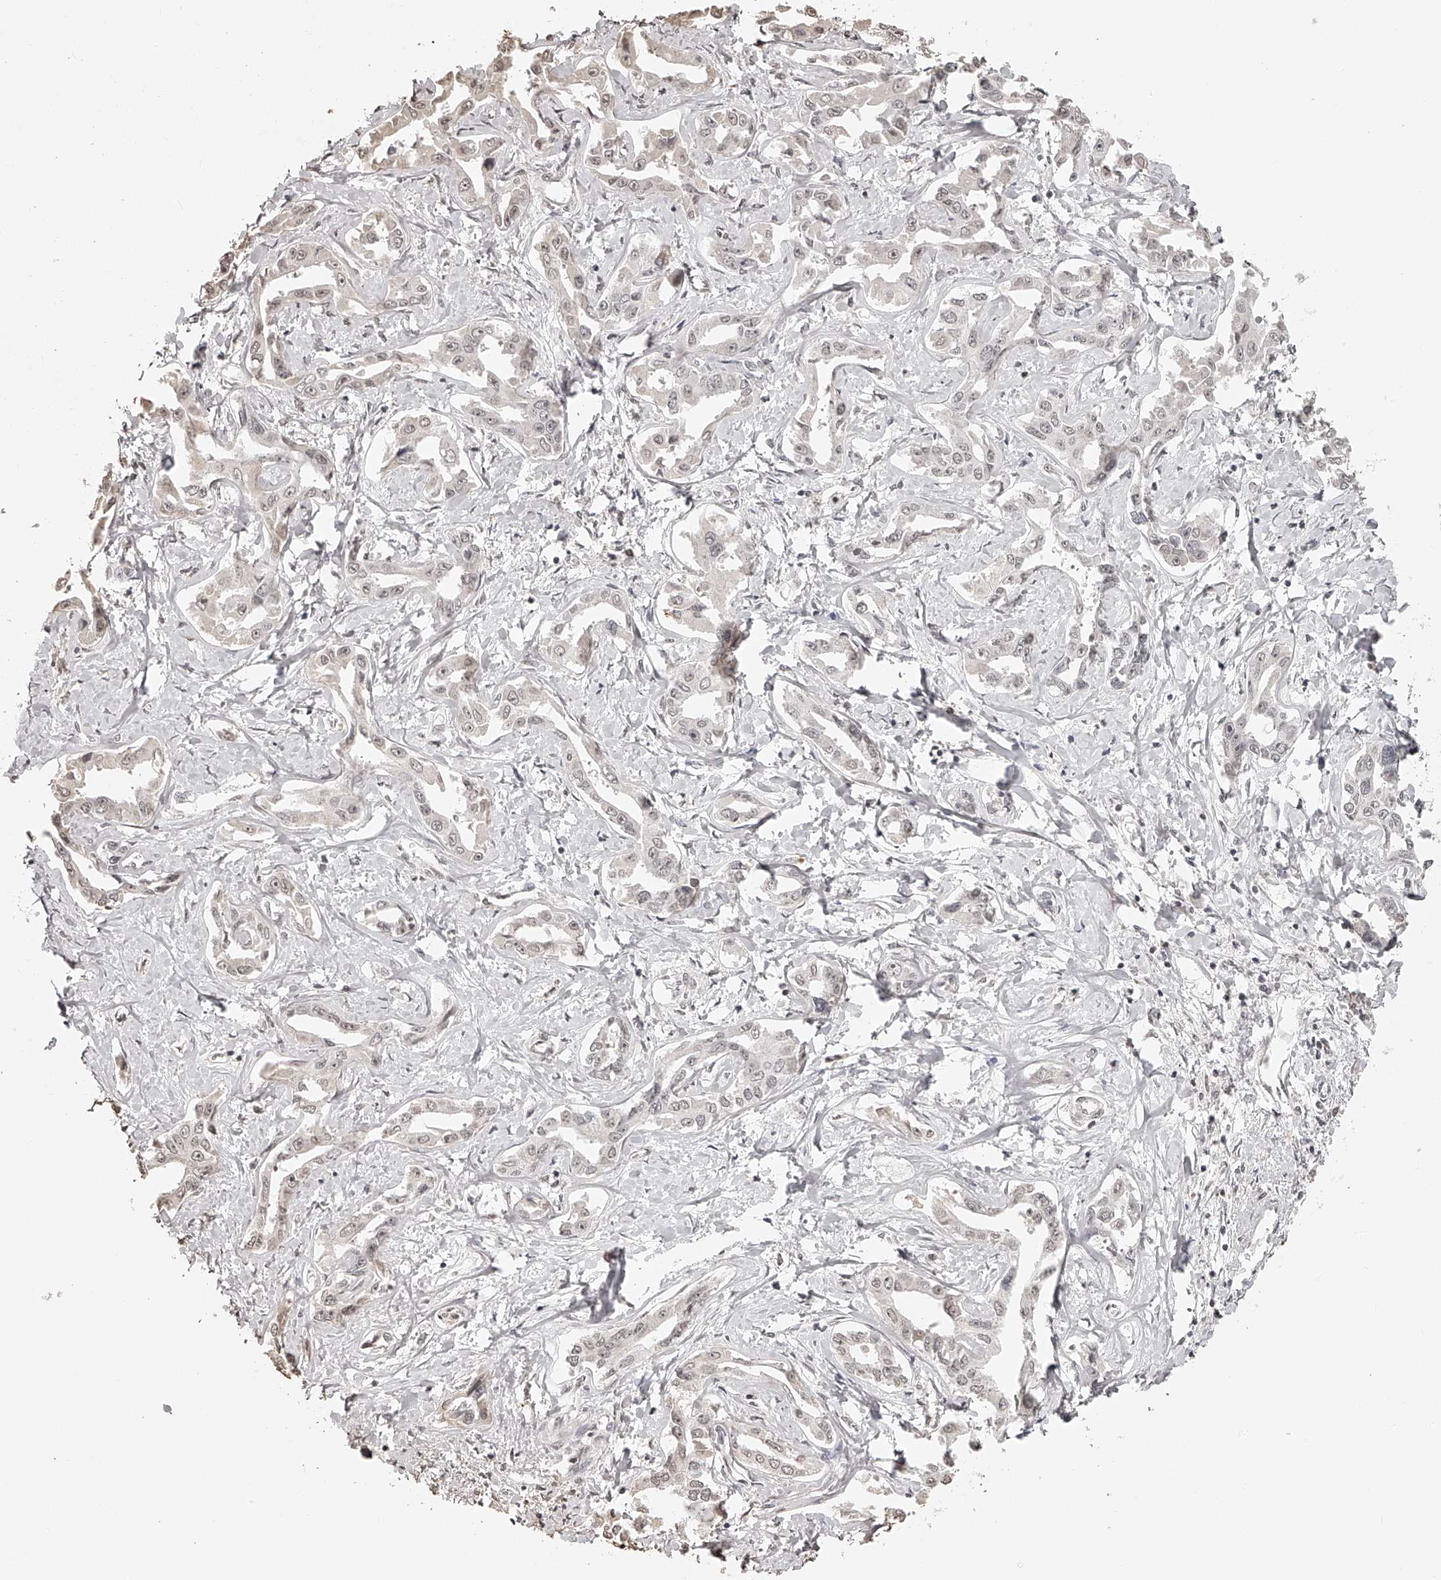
{"staining": {"intensity": "weak", "quantity": "<25%", "location": "nuclear"}, "tissue": "liver cancer", "cell_type": "Tumor cells", "image_type": "cancer", "snomed": [{"axis": "morphology", "description": "Cholangiocarcinoma"}, {"axis": "topography", "description": "Liver"}], "caption": "A micrograph of liver cancer (cholangiocarcinoma) stained for a protein reveals no brown staining in tumor cells.", "gene": "ZNF503", "patient": {"sex": "male", "age": 59}}